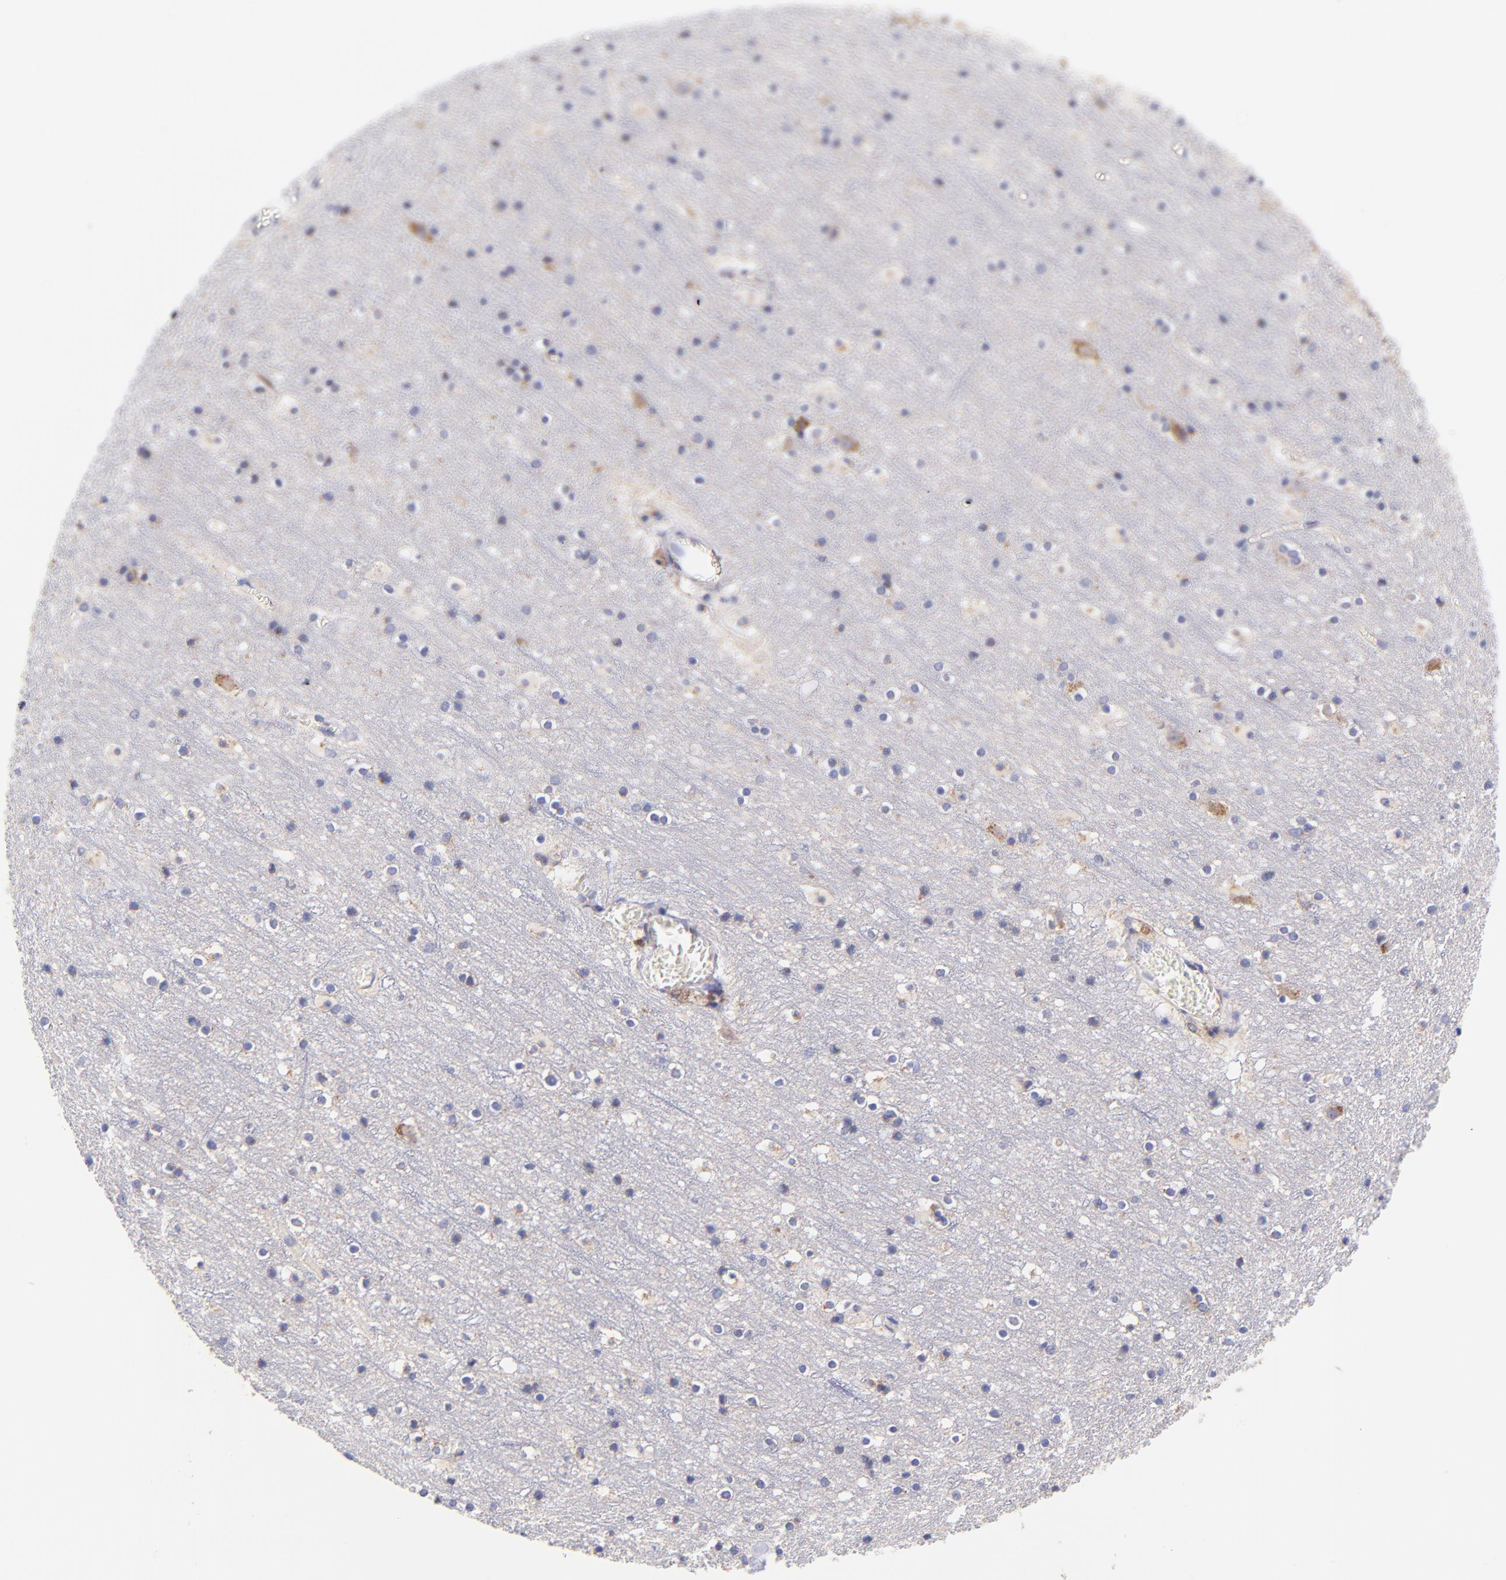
{"staining": {"intensity": "negative", "quantity": "none", "location": "none"}, "tissue": "cerebral cortex", "cell_type": "Endothelial cells", "image_type": "normal", "snomed": [{"axis": "morphology", "description": "Normal tissue, NOS"}, {"axis": "topography", "description": "Cerebral cortex"}], "caption": "IHC photomicrograph of benign human cerebral cortex stained for a protein (brown), which shows no staining in endothelial cells. Brightfield microscopy of immunohistochemistry stained with DAB (3,3'-diaminobenzidine) (brown) and hematoxylin (blue), captured at high magnification.", "gene": "NDUFB7", "patient": {"sex": "male", "age": 45}}